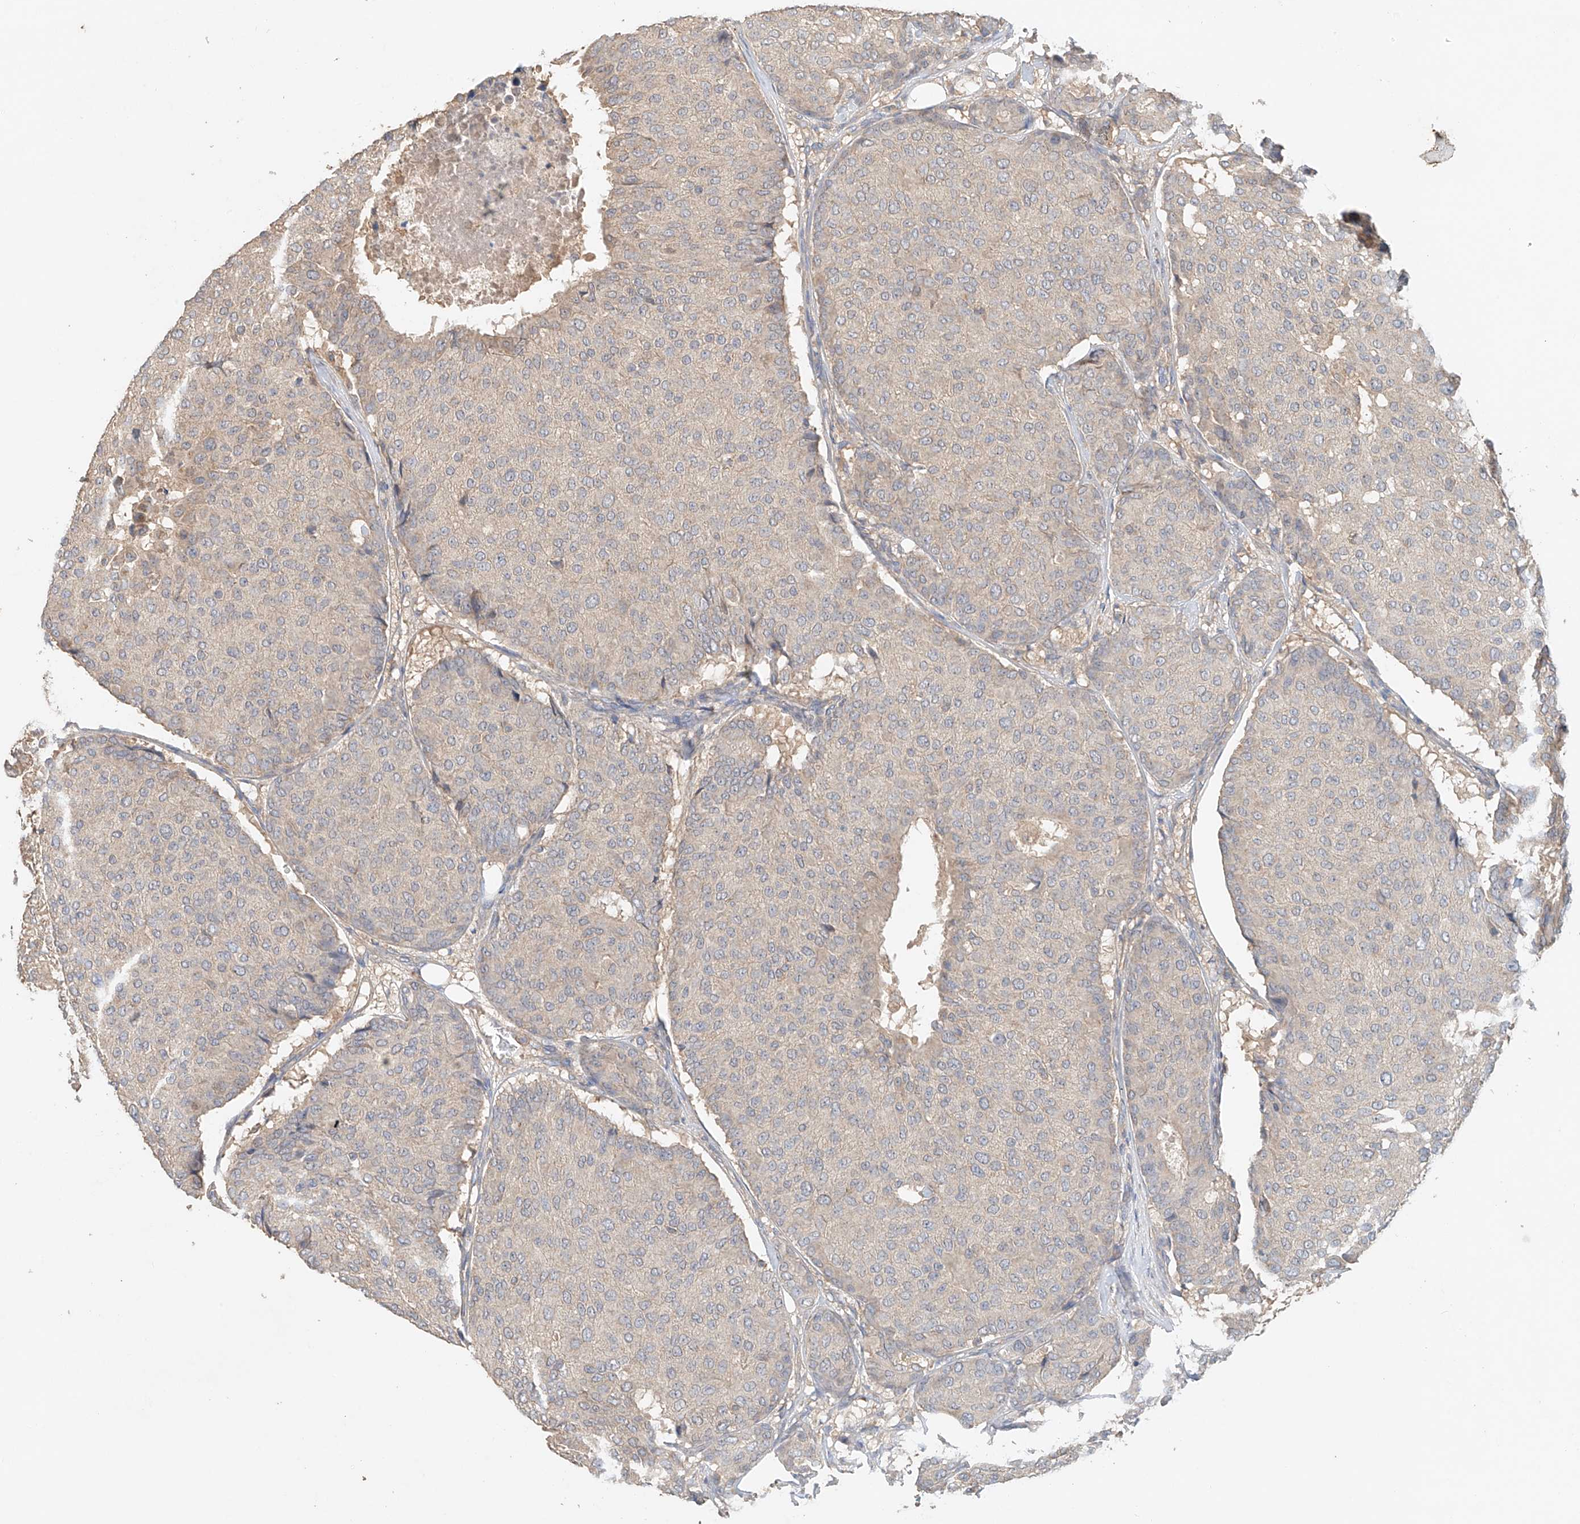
{"staining": {"intensity": "negative", "quantity": "none", "location": "none"}, "tissue": "breast cancer", "cell_type": "Tumor cells", "image_type": "cancer", "snomed": [{"axis": "morphology", "description": "Duct carcinoma"}, {"axis": "topography", "description": "Breast"}], "caption": "This is a micrograph of immunohistochemistry staining of breast cancer, which shows no positivity in tumor cells.", "gene": "GNB1L", "patient": {"sex": "female", "age": 75}}